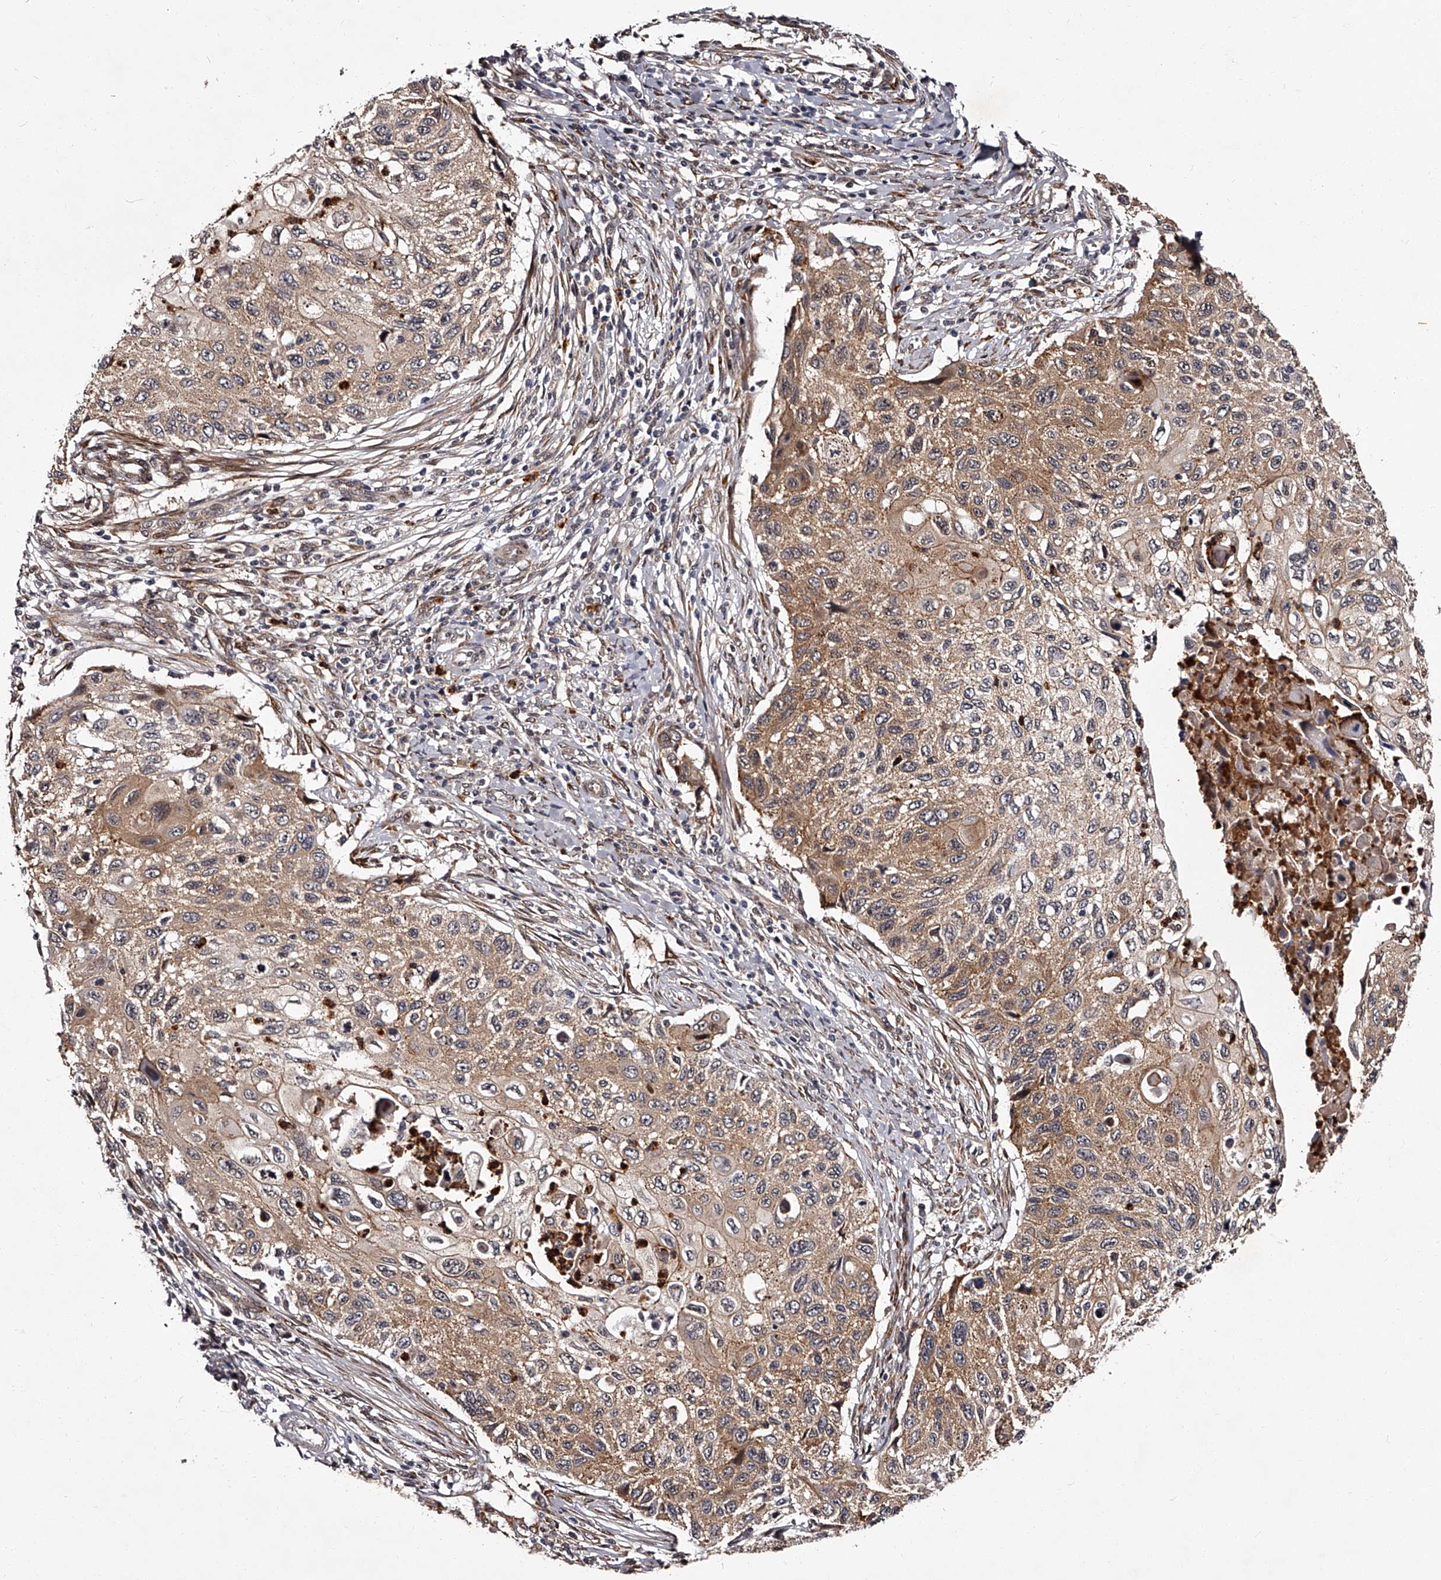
{"staining": {"intensity": "moderate", "quantity": ">75%", "location": "cytoplasmic/membranous"}, "tissue": "cervical cancer", "cell_type": "Tumor cells", "image_type": "cancer", "snomed": [{"axis": "morphology", "description": "Squamous cell carcinoma, NOS"}, {"axis": "topography", "description": "Cervix"}], "caption": "Immunohistochemistry (IHC) micrograph of squamous cell carcinoma (cervical) stained for a protein (brown), which exhibits medium levels of moderate cytoplasmic/membranous positivity in approximately >75% of tumor cells.", "gene": "RSC1A1", "patient": {"sex": "female", "age": 70}}